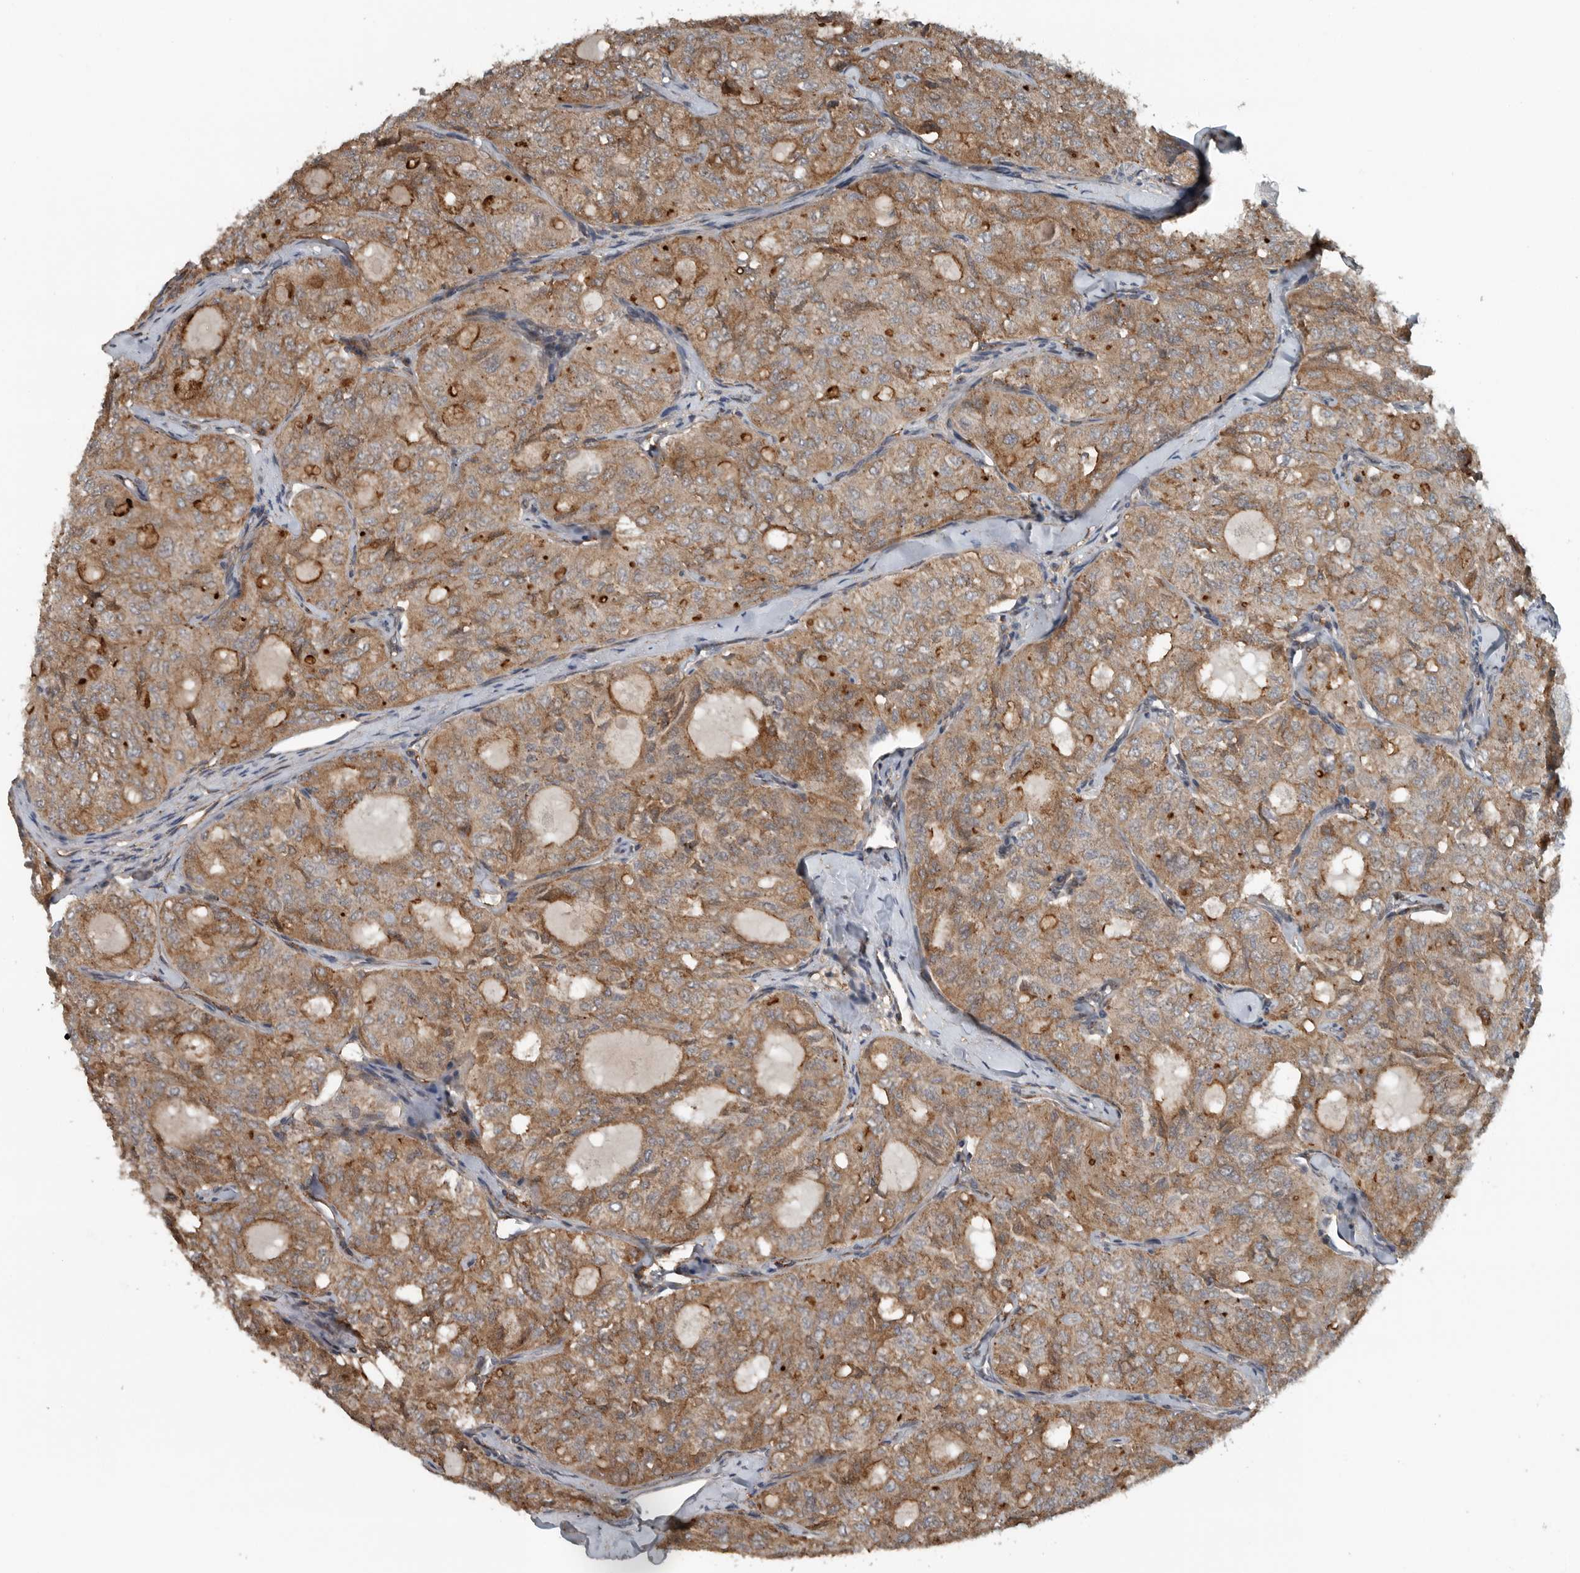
{"staining": {"intensity": "moderate", "quantity": ">75%", "location": "cytoplasmic/membranous"}, "tissue": "thyroid cancer", "cell_type": "Tumor cells", "image_type": "cancer", "snomed": [{"axis": "morphology", "description": "Follicular adenoma carcinoma, NOS"}, {"axis": "topography", "description": "Thyroid gland"}], "caption": "Immunohistochemistry (IHC) micrograph of neoplastic tissue: follicular adenoma carcinoma (thyroid) stained using immunohistochemistry (IHC) exhibits medium levels of moderate protein expression localized specifically in the cytoplasmic/membranous of tumor cells, appearing as a cytoplasmic/membranous brown color.", "gene": "AMFR", "patient": {"sex": "male", "age": 75}}